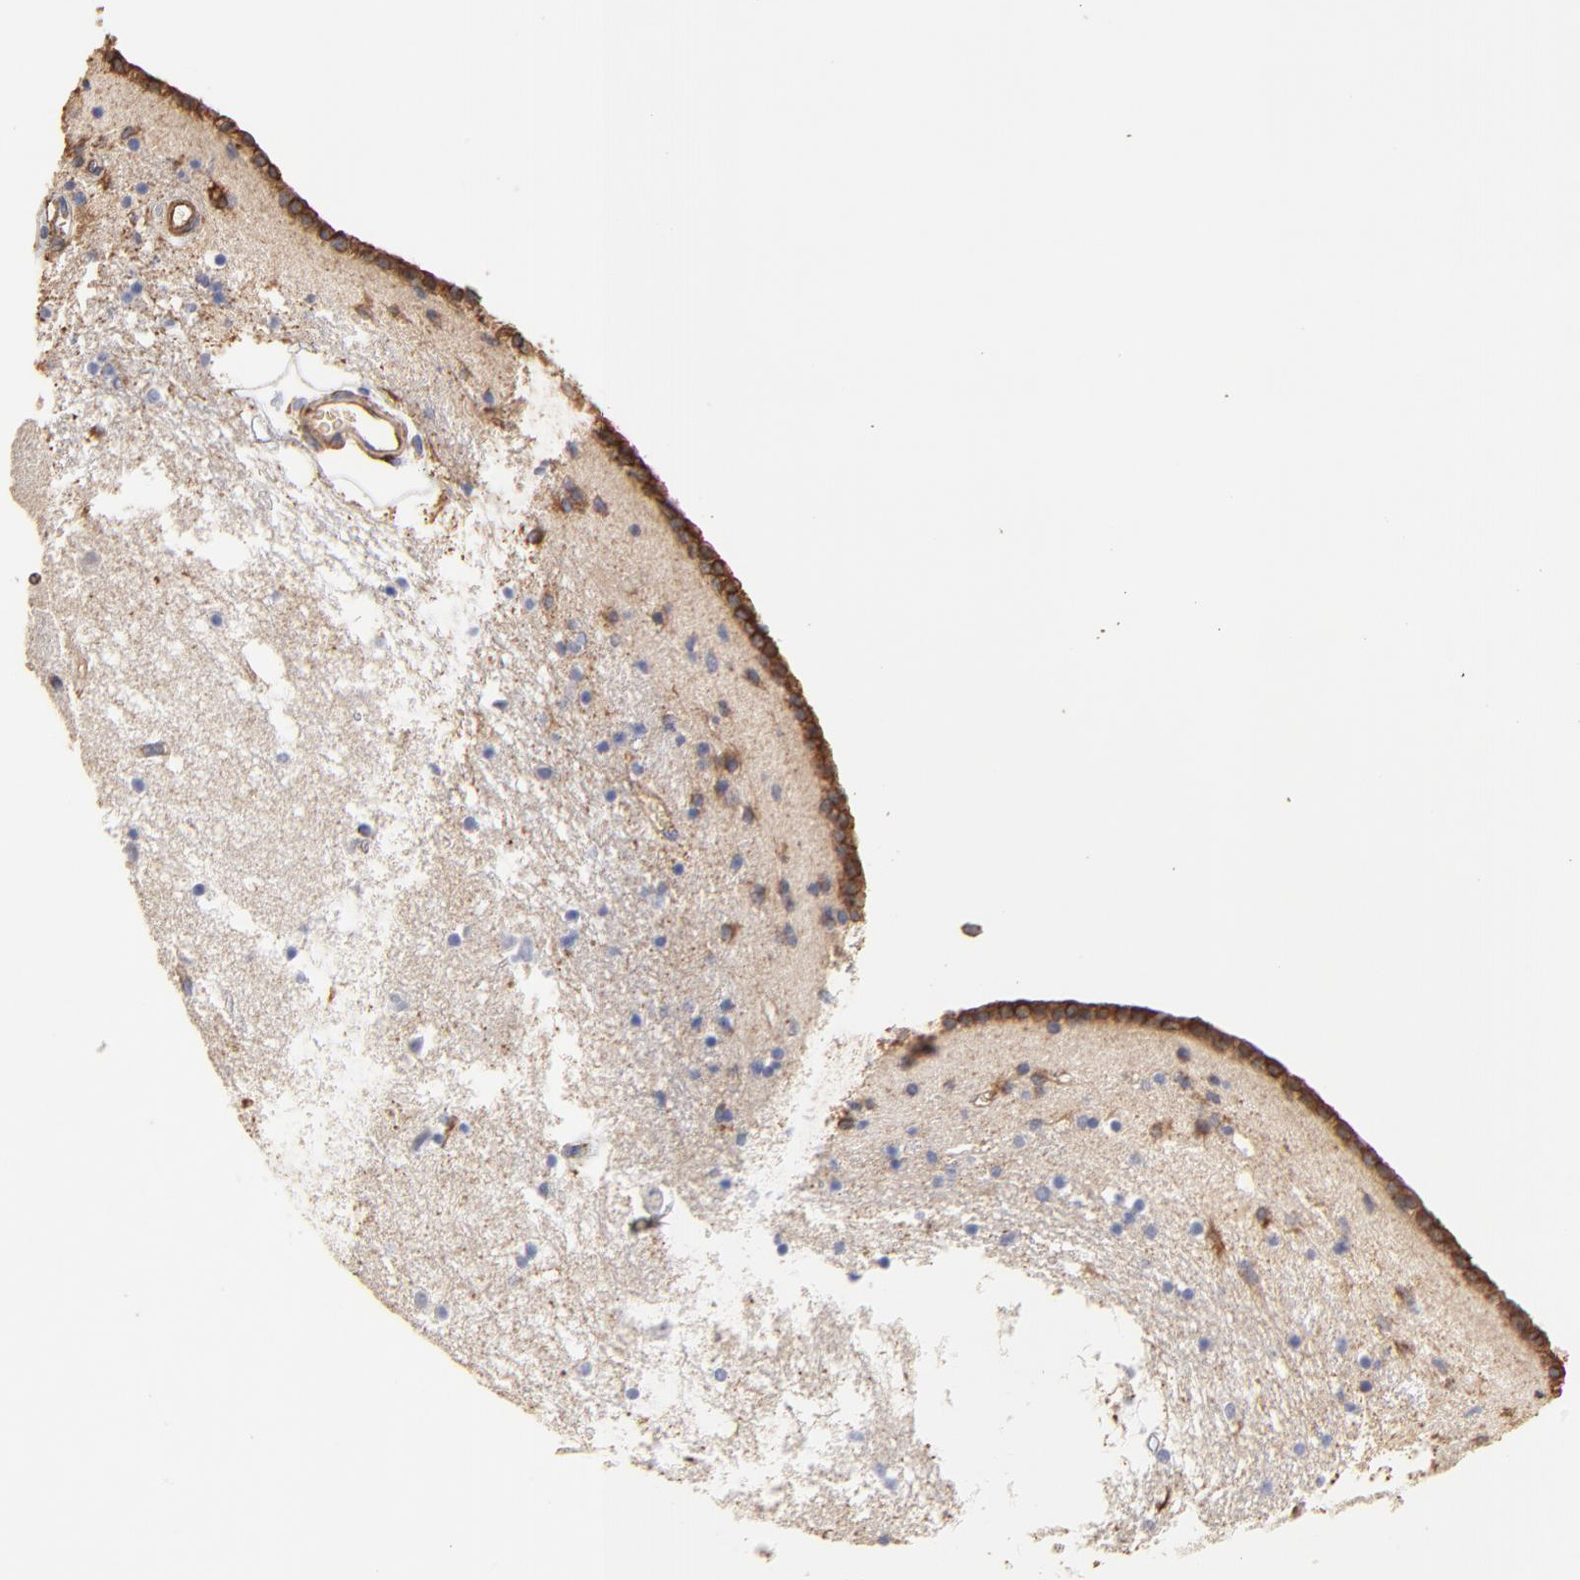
{"staining": {"intensity": "moderate", "quantity": "25%-75%", "location": "cytoplasmic/membranous"}, "tissue": "caudate", "cell_type": "Glial cells", "image_type": "normal", "snomed": [{"axis": "morphology", "description": "Normal tissue, NOS"}, {"axis": "topography", "description": "Lateral ventricle wall"}], "caption": "DAB (3,3'-diaminobenzidine) immunohistochemical staining of normal human caudate shows moderate cytoplasmic/membranous protein staining in about 25%-75% of glial cells. (Stains: DAB (3,3'-diaminobenzidine) in brown, nuclei in blue, Microscopy: brightfield microscopy at high magnification).", "gene": "LRCH2", "patient": {"sex": "male", "age": 45}}